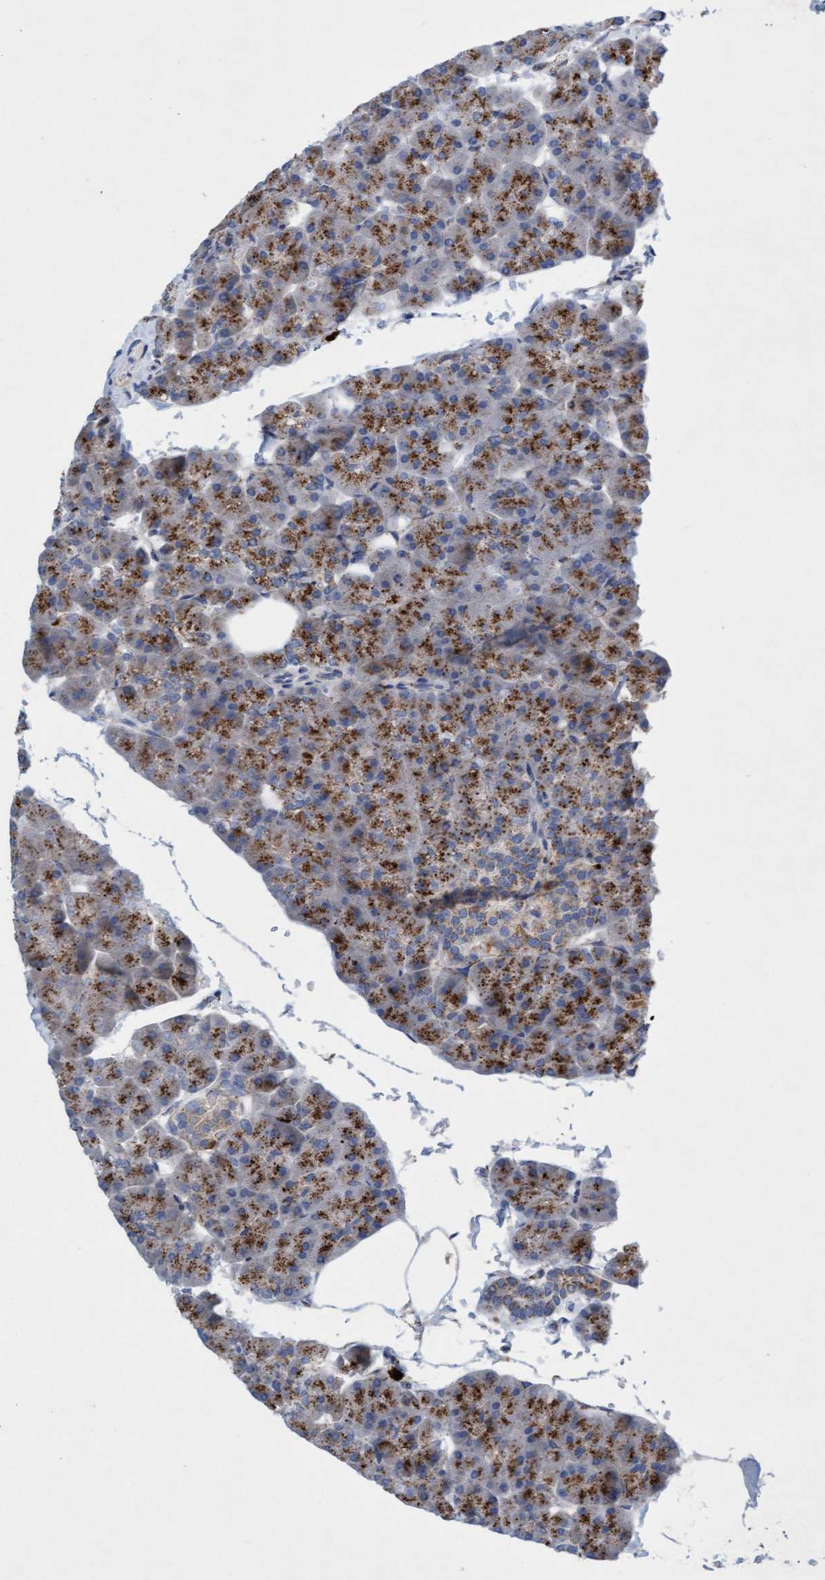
{"staining": {"intensity": "moderate", "quantity": ">75%", "location": "cytoplasmic/membranous"}, "tissue": "pancreas", "cell_type": "Exocrine glandular cells", "image_type": "normal", "snomed": [{"axis": "morphology", "description": "Normal tissue, NOS"}, {"axis": "topography", "description": "Pancreas"}], "caption": "Protein expression analysis of normal human pancreas reveals moderate cytoplasmic/membranous staining in about >75% of exocrine glandular cells. (DAB = brown stain, brightfield microscopy at high magnification).", "gene": "SGSH", "patient": {"sex": "male", "age": 35}}